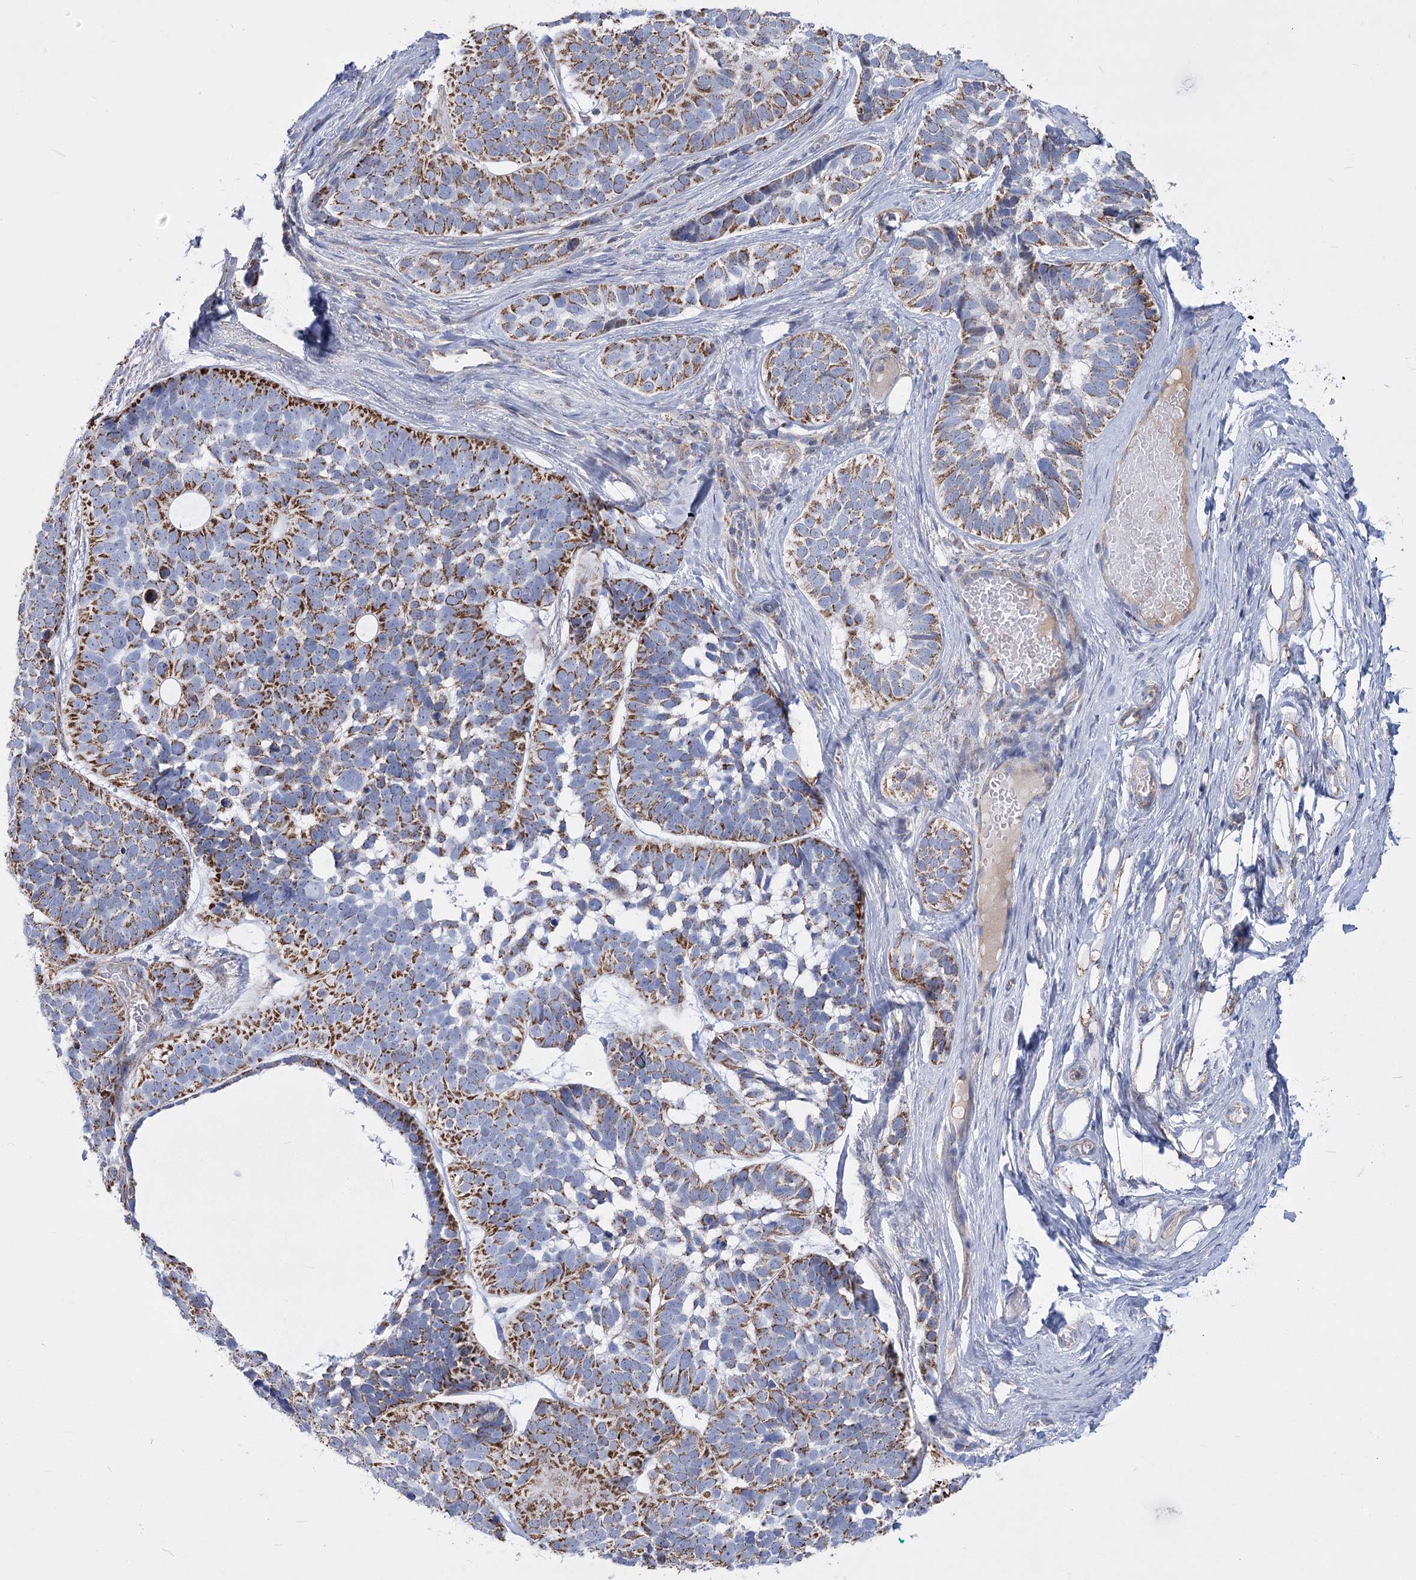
{"staining": {"intensity": "strong", "quantity": "25%-75%", "location": "cytoplasmic/membranous"}, "tissue": "skin cancer", "cell_type": "Tumor cells", "image_type": "cancer", "snomed": [{"axis": "morphology", "description": "Basal cell carcinoma"}, {"axis": "topography", "description": "Skin"}], "caption": "Skin cancer (basal cell carcinoma) stained for a protein (brown) displays strong cytoplasmic/membranous positive staining in approximately 25%-75% of tumor cells.", "gene": "PDHB", "patient": {"sex": "male", "age": 62}}